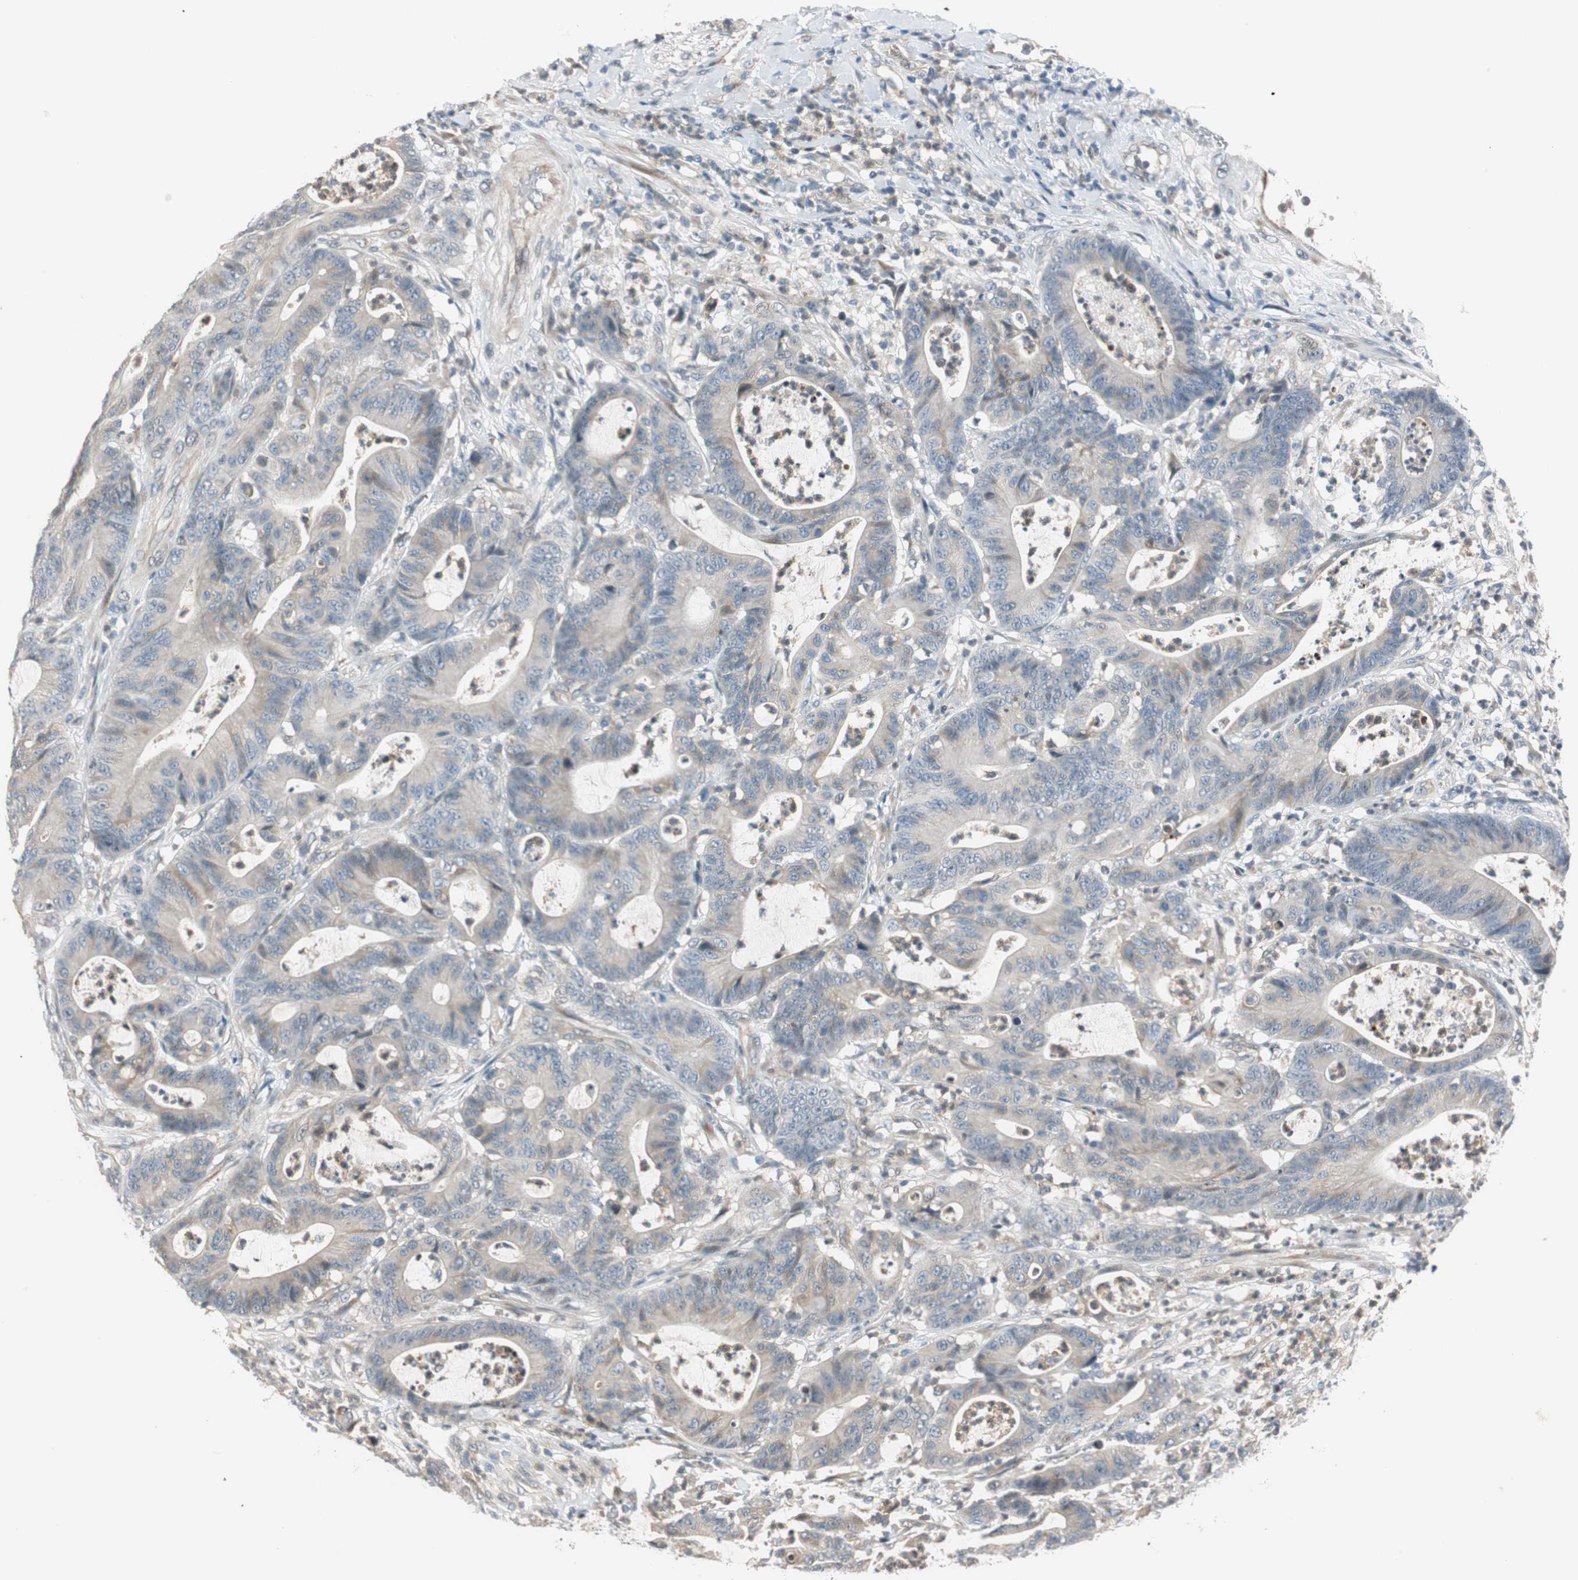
{"staining": {"intensity": "weak", "quantity": "25%-75%", "location": "cytoplasmic/membranous"}, "tissue": "colorectal cancer", "cell_type": "Tumor cells", "image_type": "cancer", "snomed": [{"axis": "morphology", "description": "Adenocarcinoma, NOS"}, {"axis": "topography", "description": "Colon"}], "caption": "An IHC image of neoplastic tissue is shown. Protein staining in brown labels weak cytoplasmic/membranous positivity in adenocarcinoma (colorectal) within tumor cells.", "gene": "CGRRF1", "patient": {"sex": "female", "age": 84}}